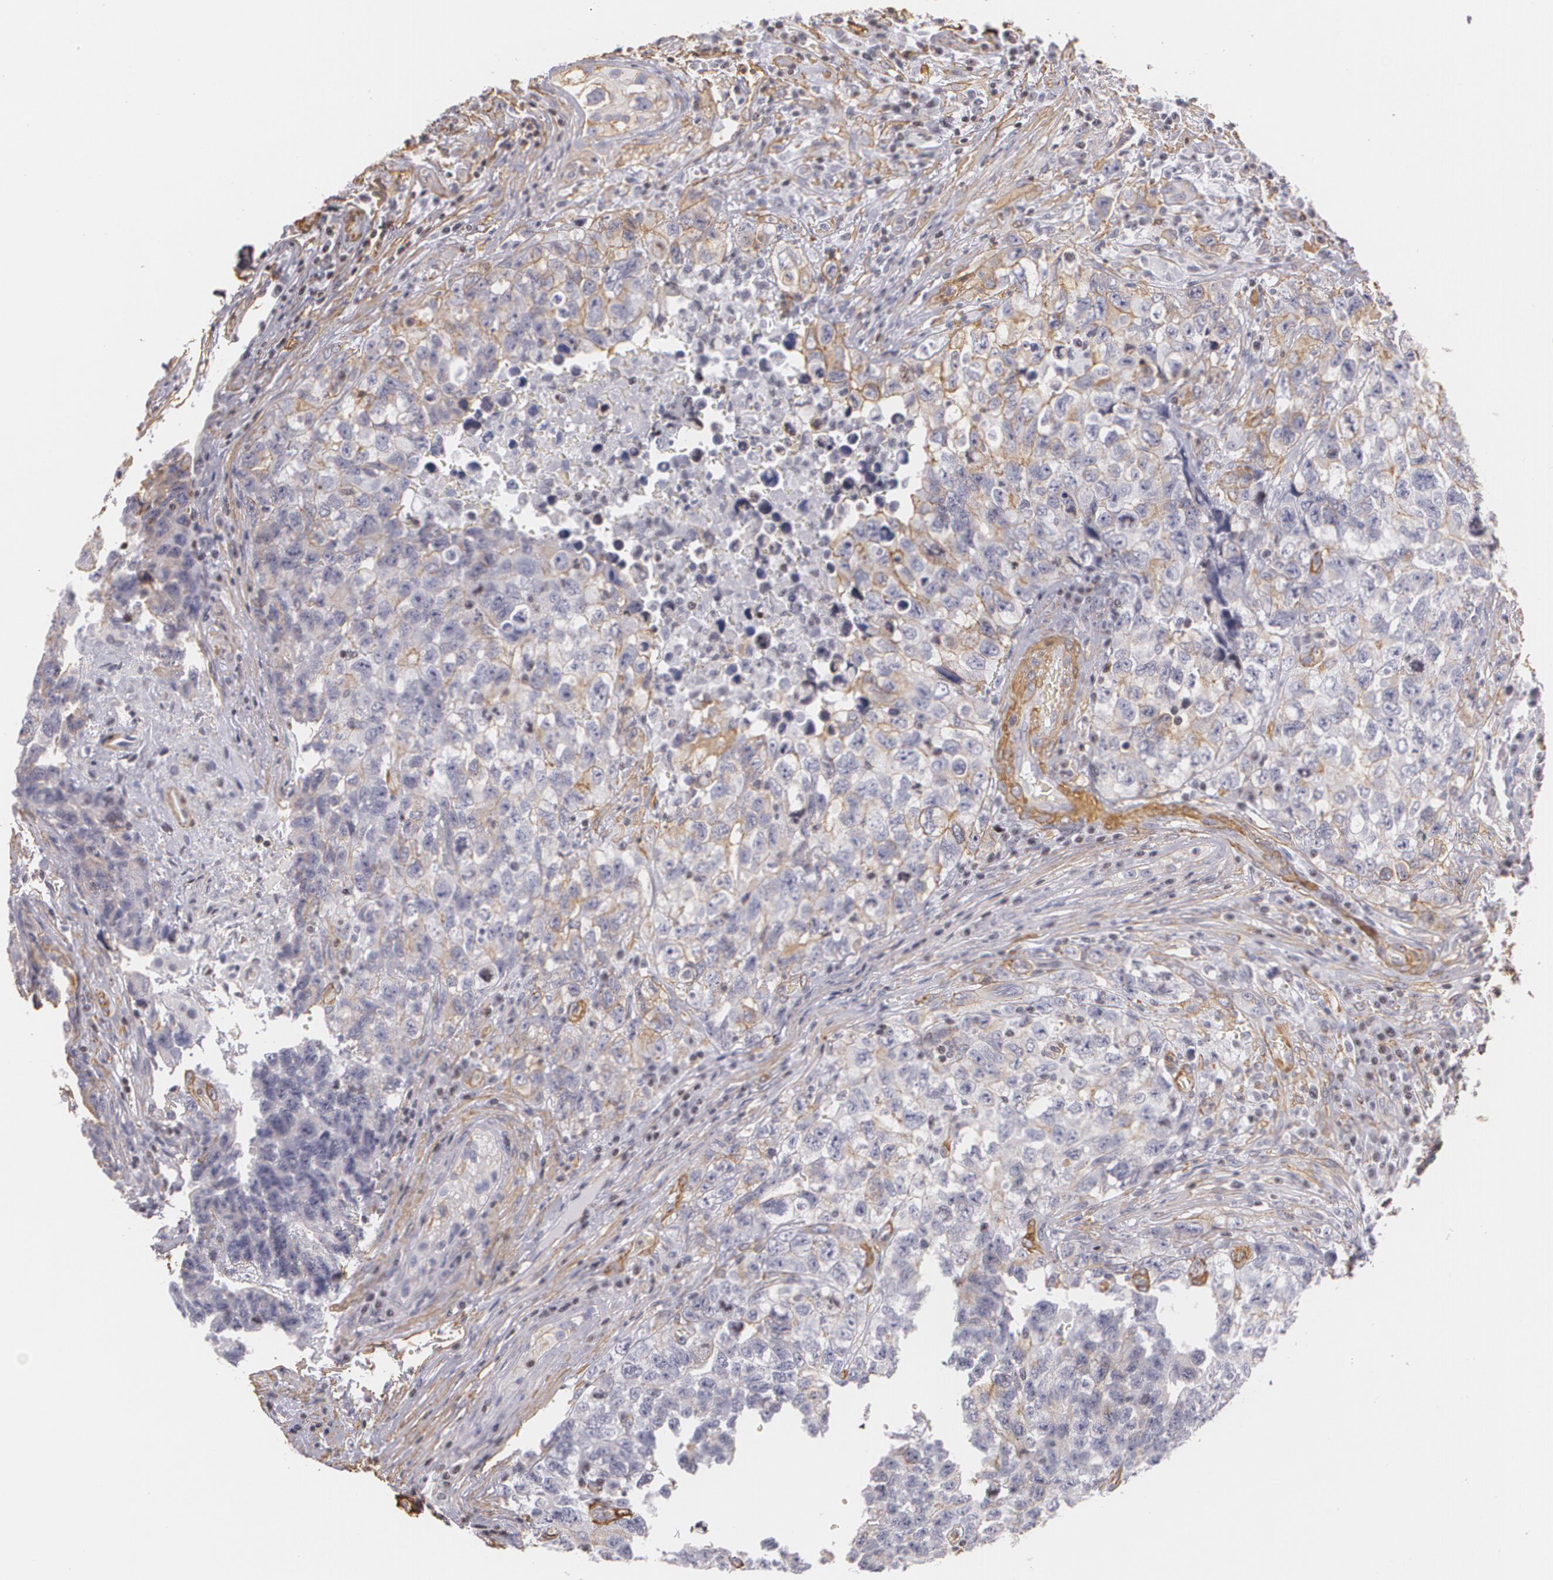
{"staining": {"intensity": "weak", "quantity": "25%-75%", "location": "cytoplasmic/membranous"}, "tissue": "testis cancer", "cell_type": "Tumor cells", "image_type": "cancer", "snomed": [{"axis": "morphology", "description": "Carcinoma, Embryonal, NOS"}, {"axis": "topography", "description": "Testis"}], "caption": "A photomicrograph of human testis cancer stained for a protein reveals weak cytoplasmic/membranous brown staining in tumor cells.", "gene": "VAMP1", "patient": {"sex": "male", "age": 31}}